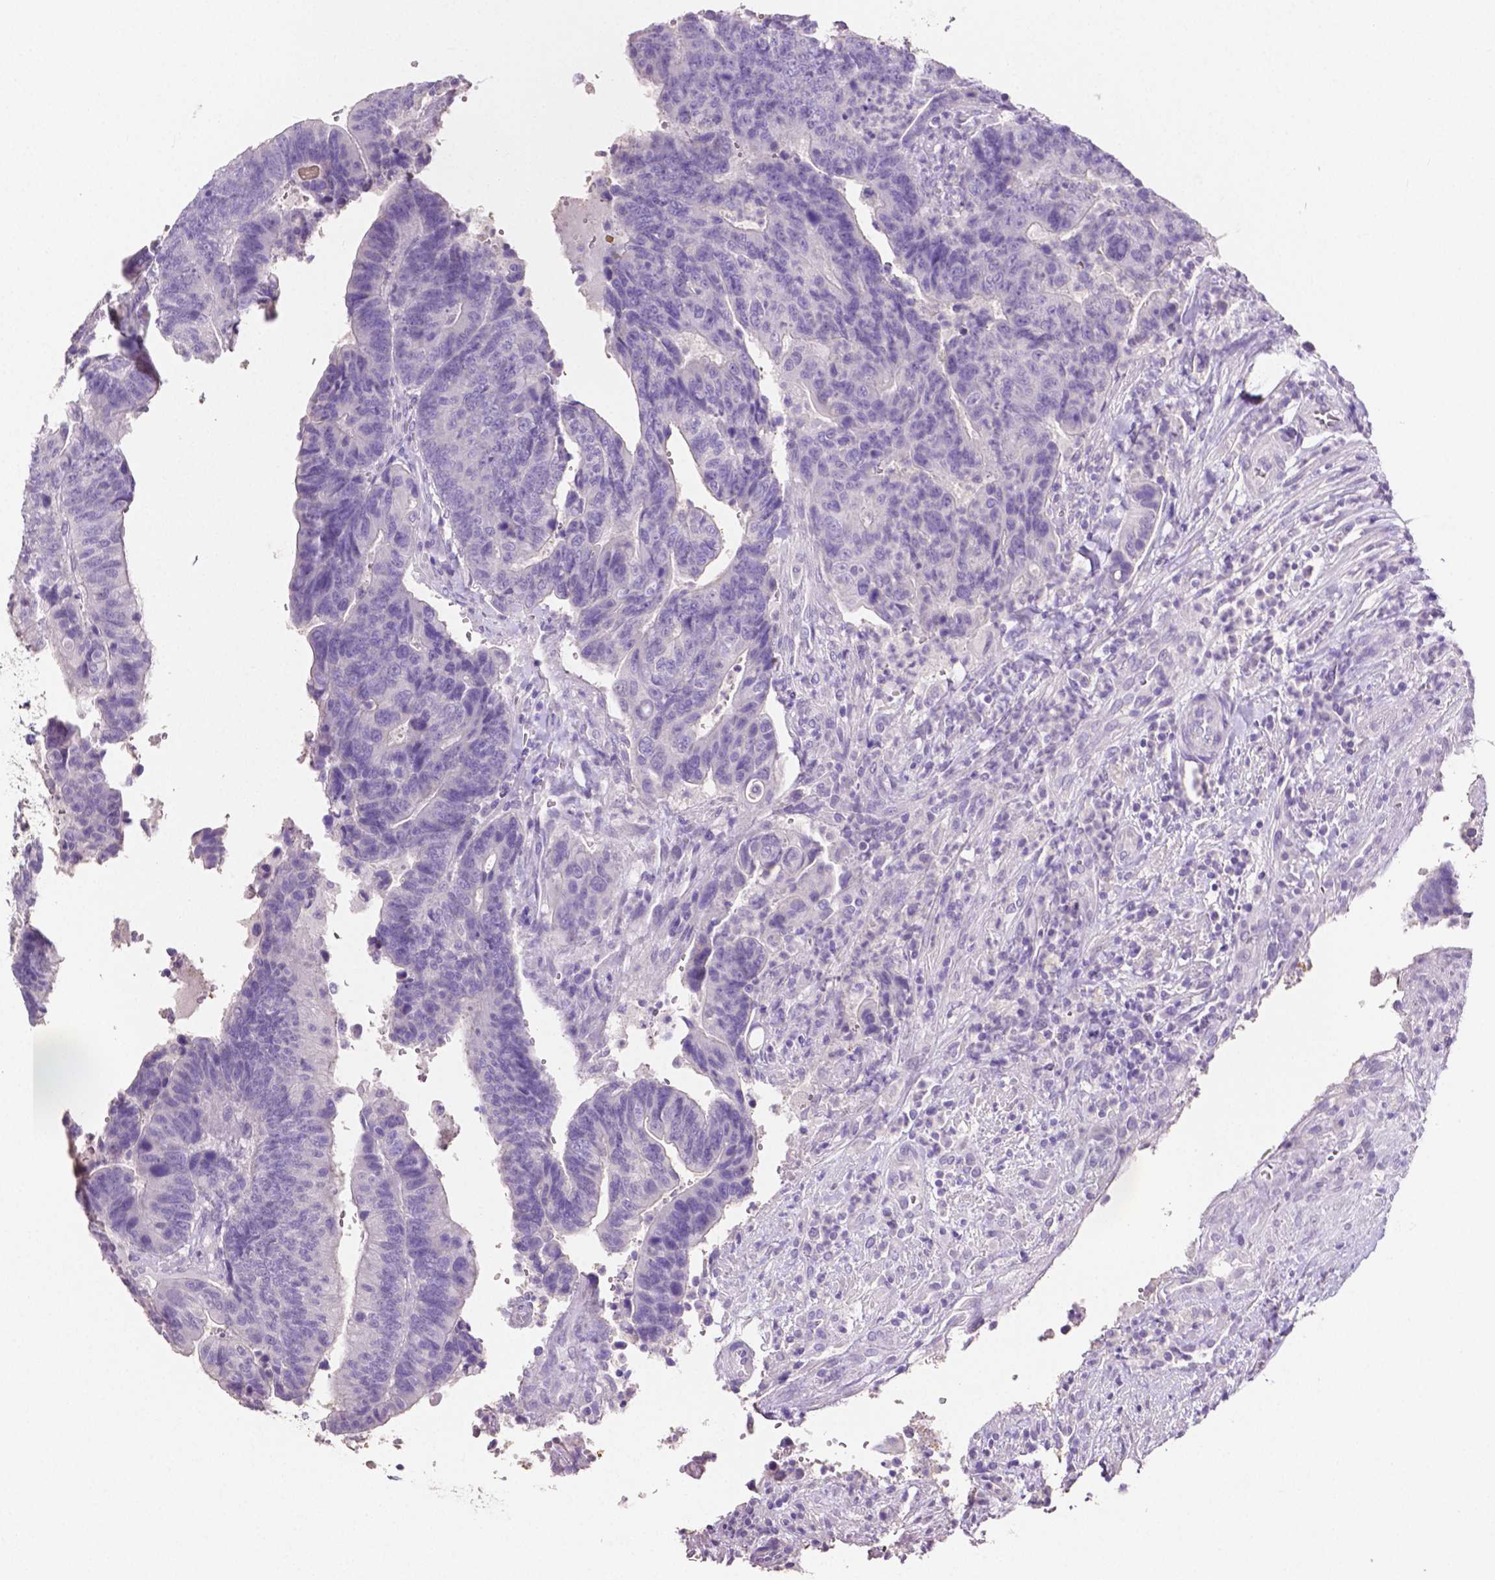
{"staining": {"intensity": "negative", "quantity": "none", "location": "none"}, "tissue": "colorectal cancer", "cell_type": "Tumor cells", "image_type": "cancer", "snomed": [{"axis": "morphology", "description": "Adenocarcinoma, NOS"}, {"axis": "topography", "description": "Colon"}], "caption": "Immunohistochemistry (IHC) of colorectal adenocarcinoma reveals no positivity in tumor cells.", "gene": "SLC22A2", "patient": {"sex": "female", "age": 48}}